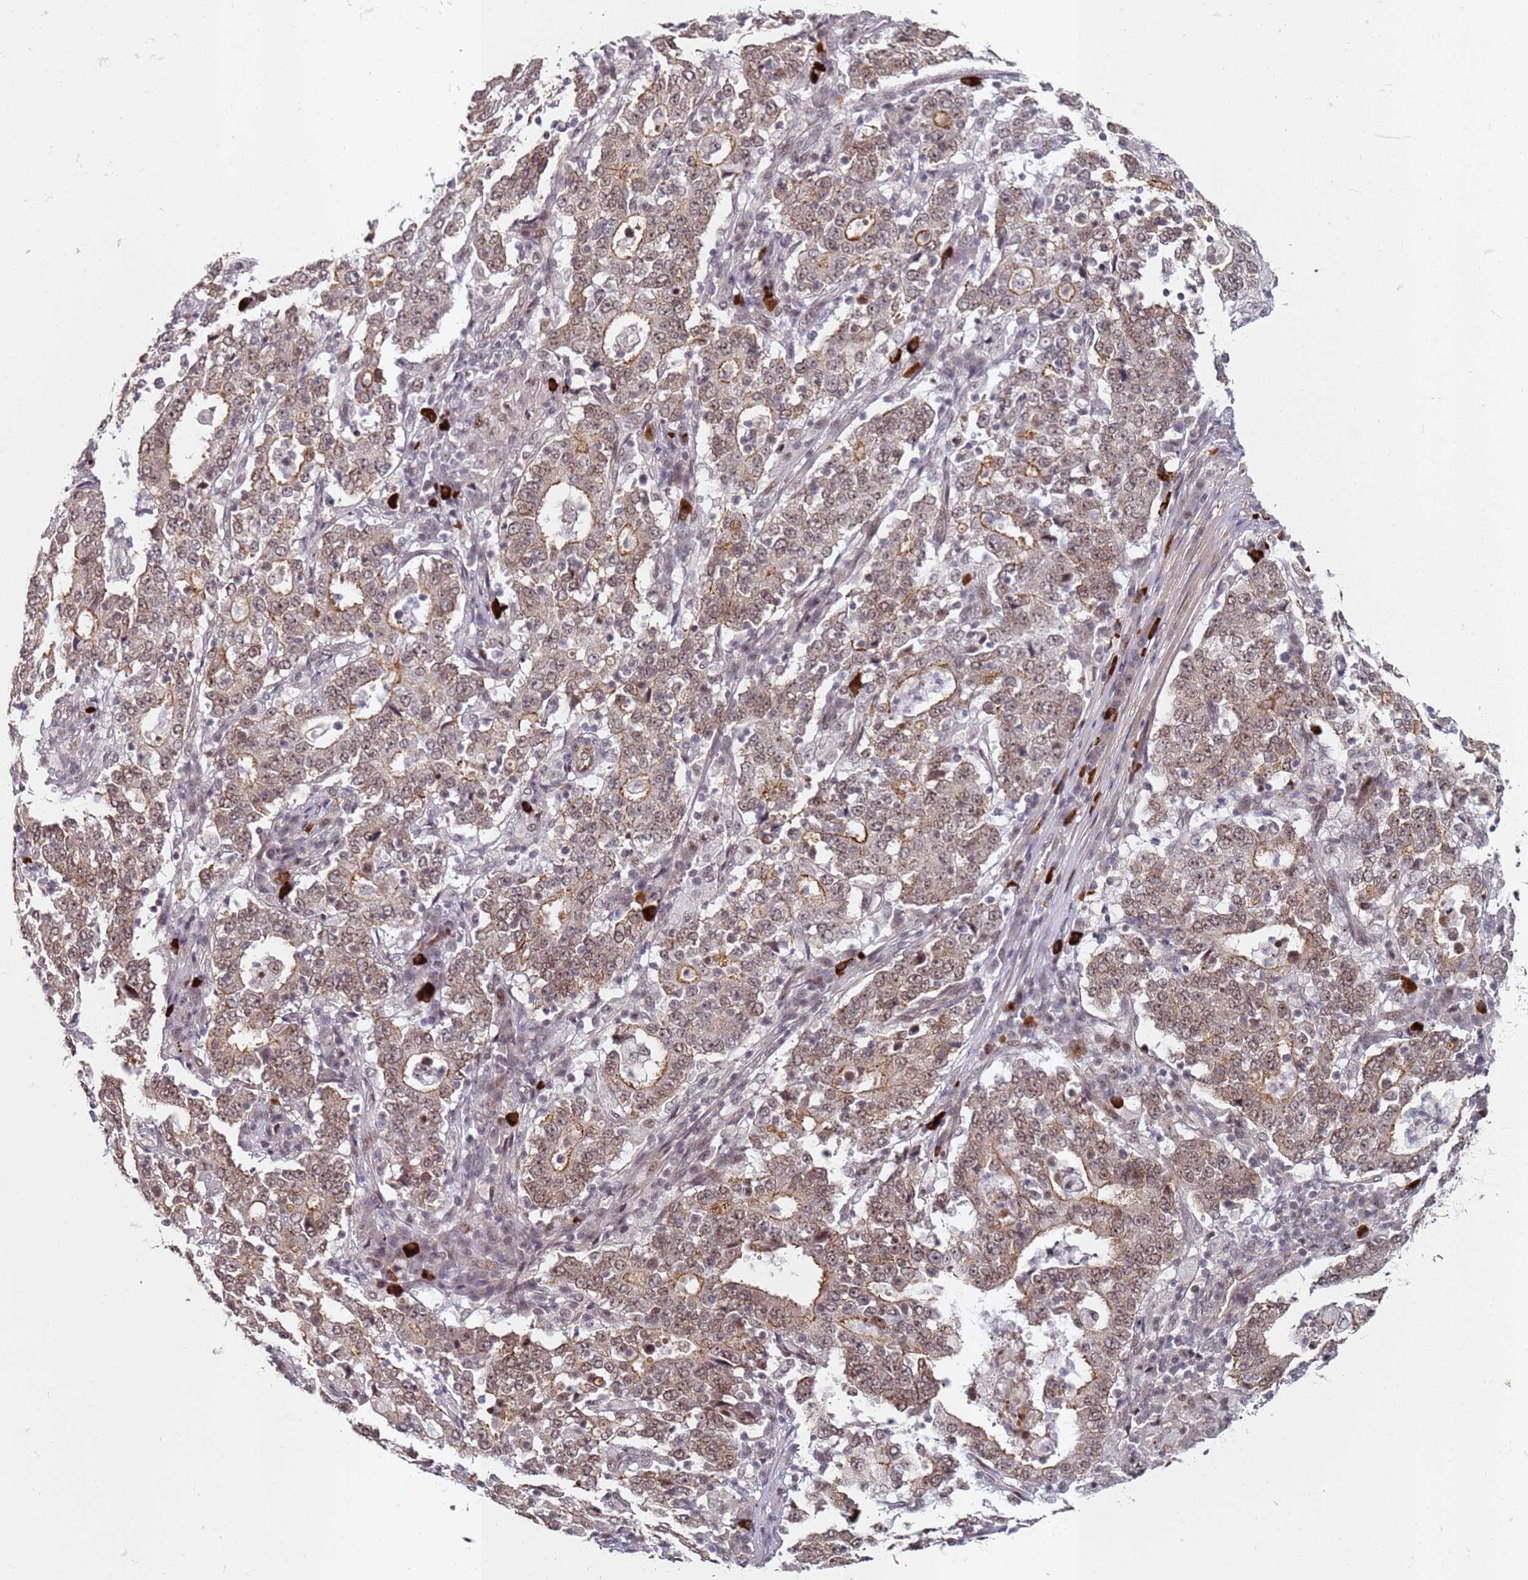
{"staining": {"intensity": "moderate", "quantity": ">75%", "location": "cytoplasmic/membranous,nuclear"}, "tissue": "stomach cancer", "cell_type": "Tumor cells", "image_type": "cancer", "snomed": [{"axis": "morphology", "description": "Adenocarcinoma, NOS"}, {"axis": "topography", "description": "Stomach"}], "caption": "Immunohistochemistry staining of stomach adenocarcinoma, which reveals medium levels of moderate cytoplasmic/membranous and nuclear expression in approximately >75% of tumor cells indicating moderate cytoplasmic/membranous and nuclear protein expression. The staining was performed using DAB (brown) for protein detection and nuclei were counterstained in hematoxylin (blue).", "gene": "ATF6B", "patient": {"sex": "male", "age": 59}}